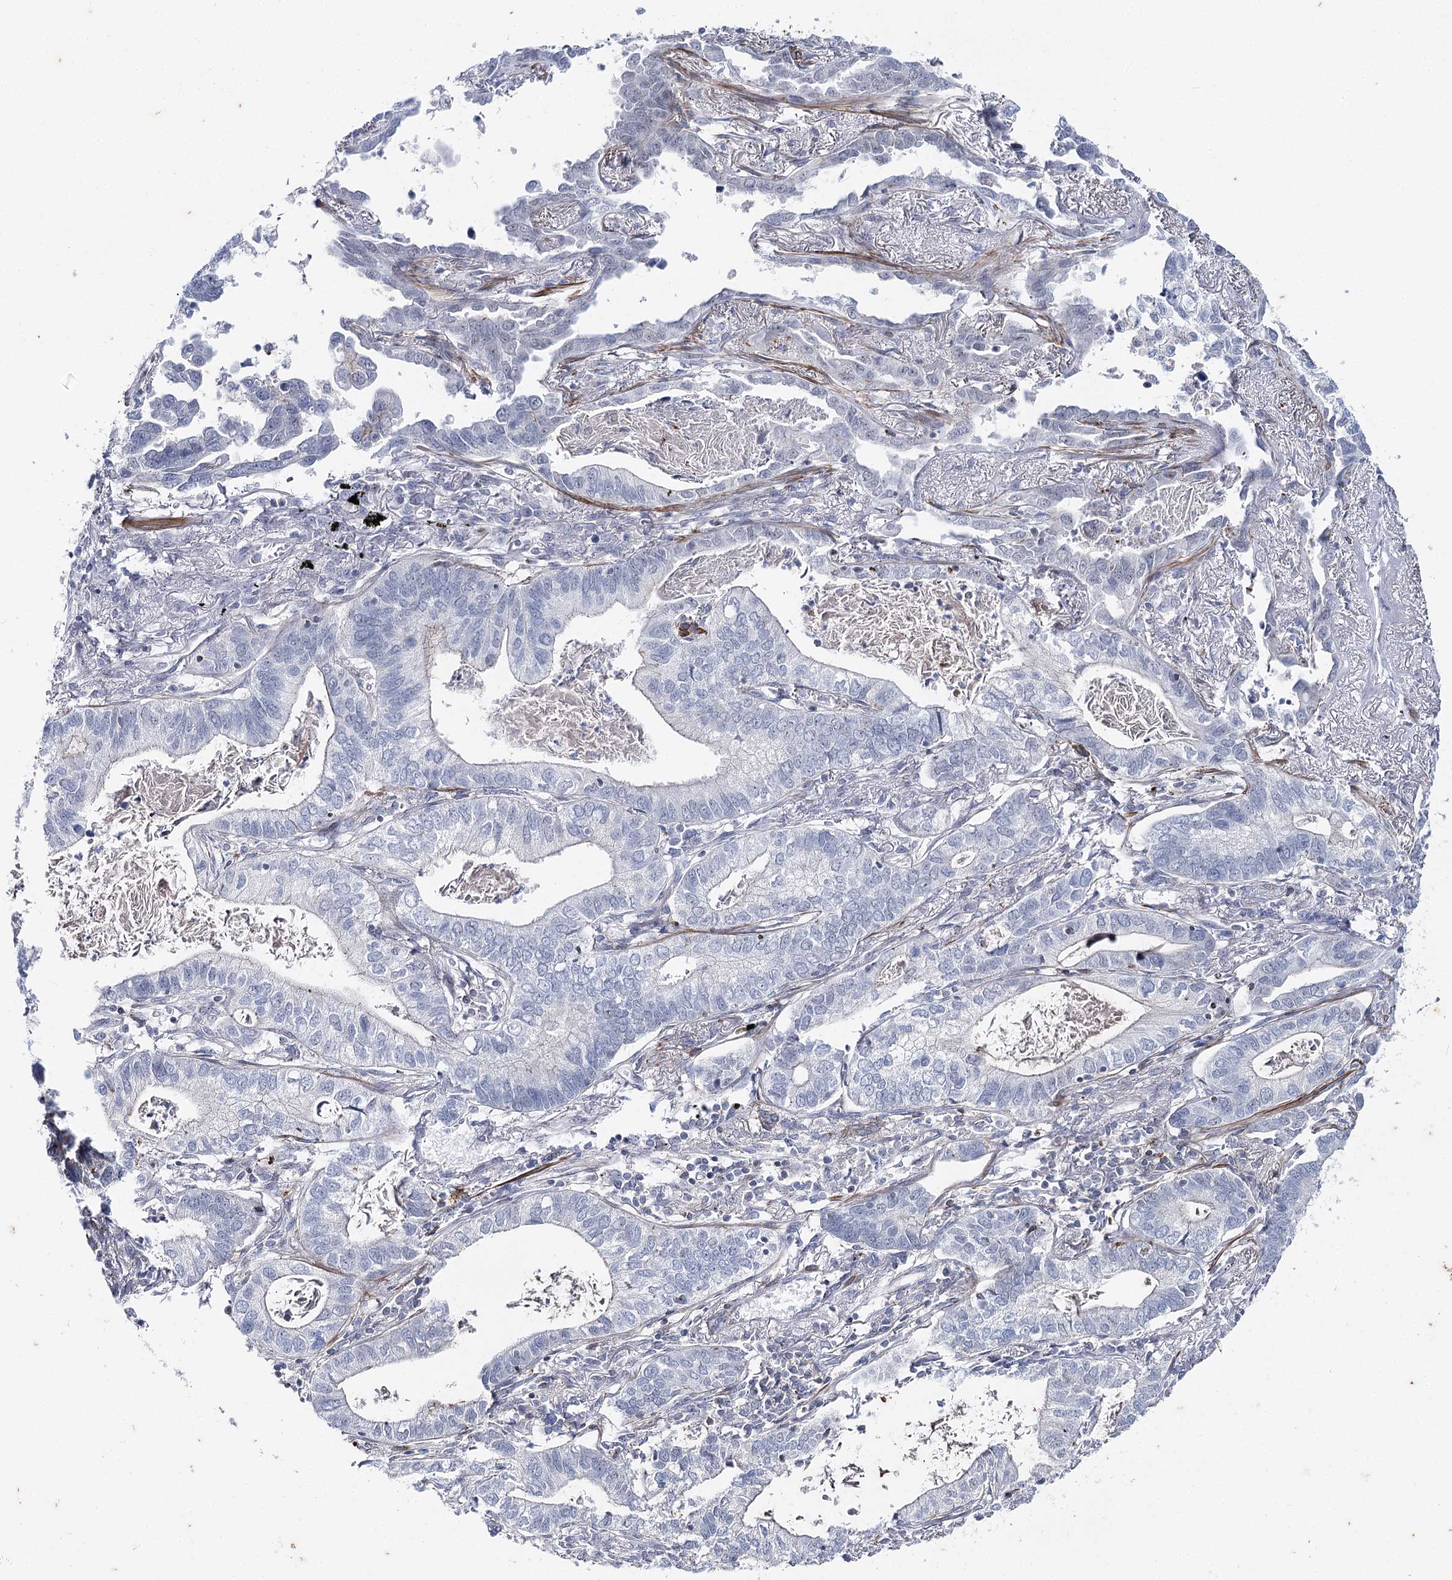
{"staining": {"intensity": "negative", "quantity": "none", "location": "none"}, "tissue": "lung cancer", "cell_type": "Tumor cells", "image_type": "cancer", "snomed": [{"axis": "morphology", "description": "Adenocarcinoma, NOS"}, {"axis": "topography", "description": "Lung"}], "caption": "High power microscopy photomicrograph of an immunohistochemistry image of lung adenocarcinoma, revealing no significant expression in tumor cells. (Stains: DAB (3,3'-diaminobenzidine) immunohistochemistry with hematoxylin counter stain, Microscopy: brightfield microscopy at high magnification).", "gene": "AGXT2", "patient": {"sex": "male", "age": 67}}